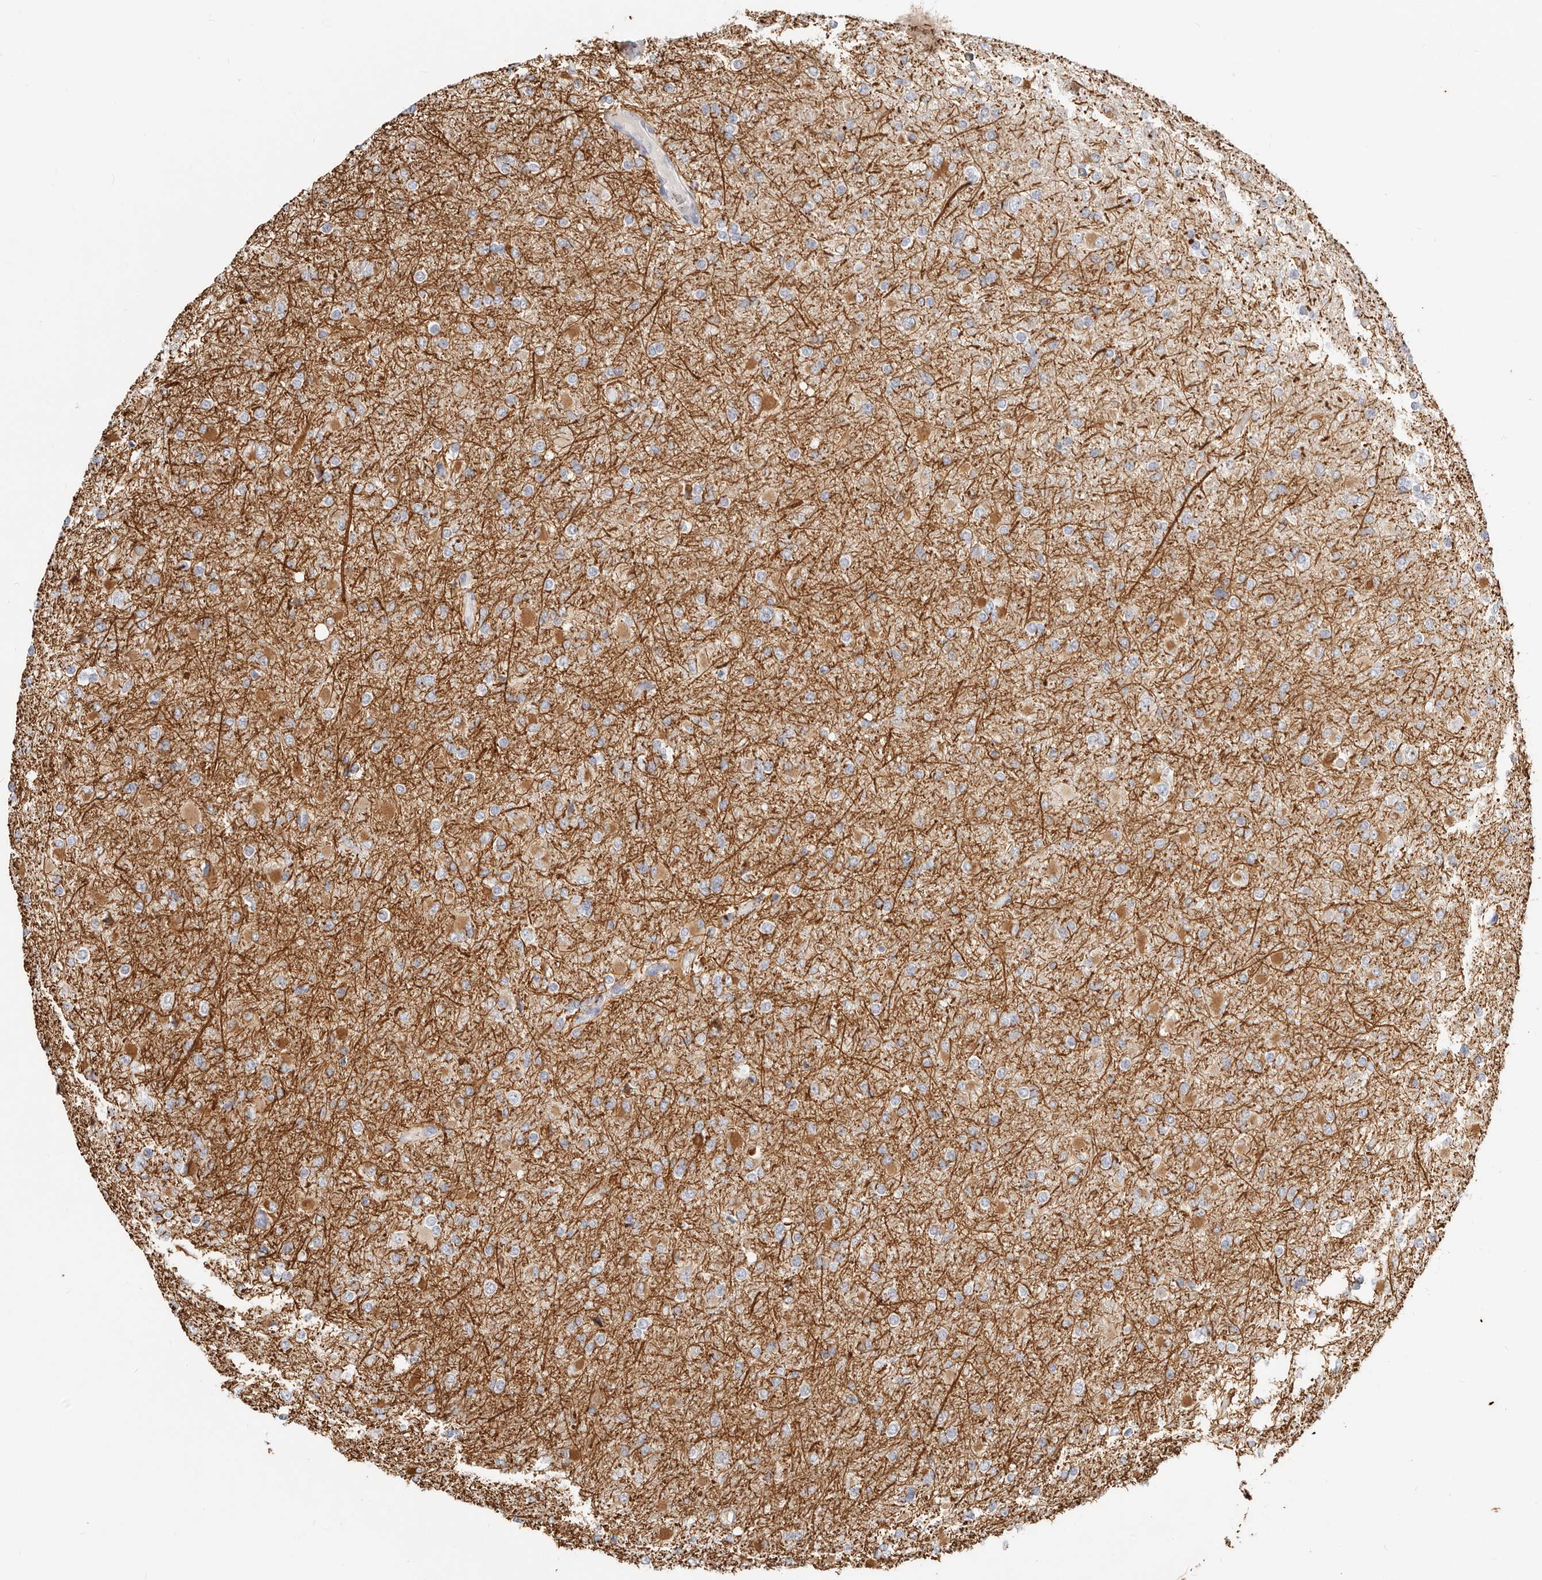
{"staining": {"intensity": "weak", "quantity": "25%-75%", "location": "cytoplasmic/membranous"}, "tissue": "glioma", "cell_type": "Tumor cells", "image_type": "cancer", "snomed": [{"axis": "morphology", "description": "Glioma, malignant, High grade"}, {"axis": "topography", "description": "Cerebral cortex"}], "caption": "Protein analysis of glioma tissue displays weak cytoplasmic/membranous positivity in approximately 25%-75% of tumor cells.", "gene": "ASCL1", "patient": {"sex": "female", "age": 36}}